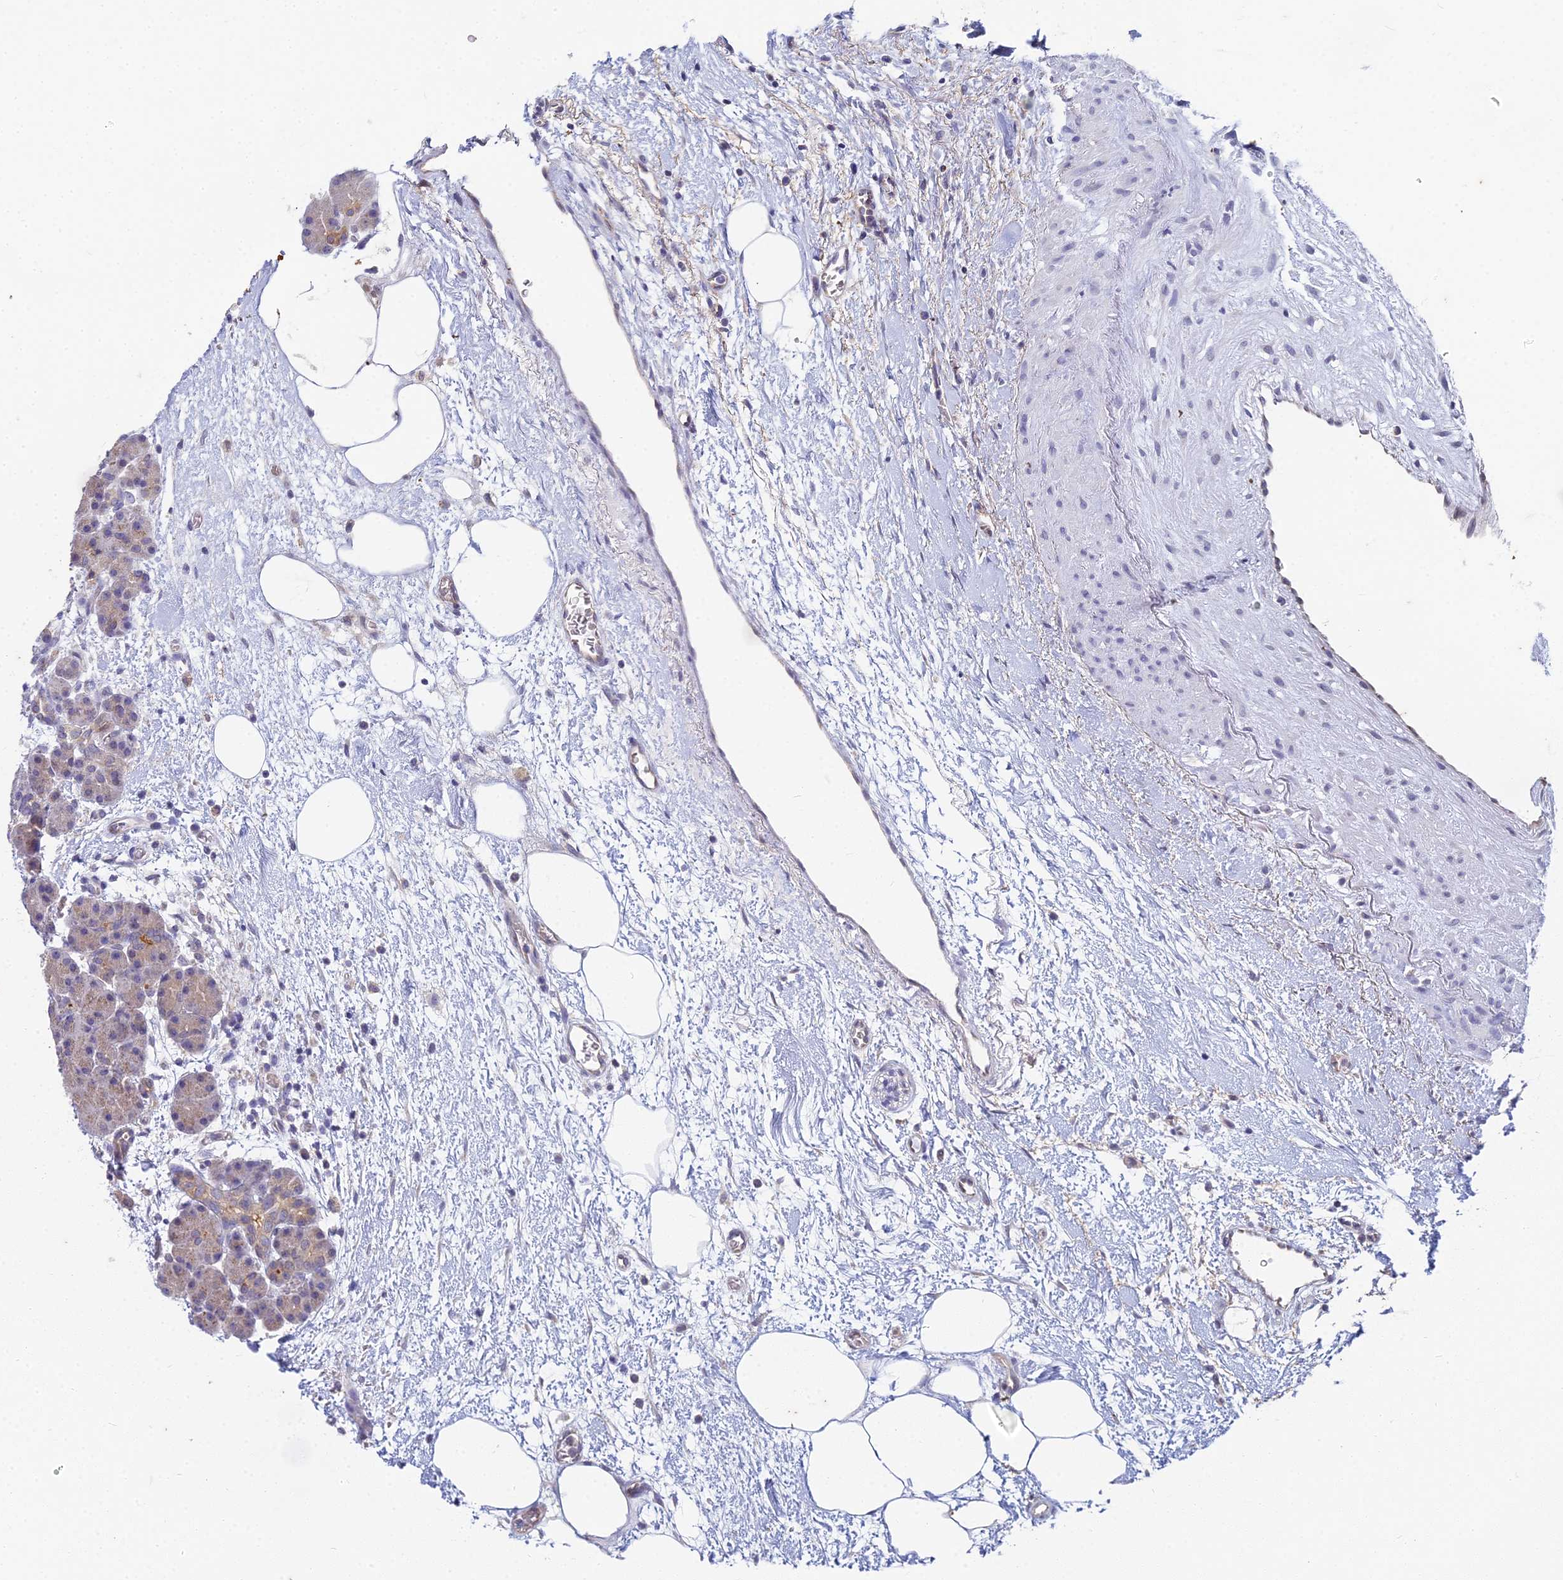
{"staining": {"intensity": "moderate", "quantity": ">75%", "location": "cytoplasmic/membranous"}, "tissue": "pancreas", "cell_type": "Exocrine glandular cells", "image_type": "normal", "snomed": [{"axis": "morphology", "description": "Normal tissue, NOS"}, {"axis": "topography", "description": "Pancreas"}], "caption": "The micrograph displays staining of normal pancreas, revealing moderate cytoplasmic/membranous protein staining (brown color) within exocrine glandular cells. The protein is stained brown, and the nuclei are stained in blue (DAB IHC with brightfield microscopy, high magnification).", "gene": "EEF2KMT", "patient": {"sex": "male", "age": 66}}